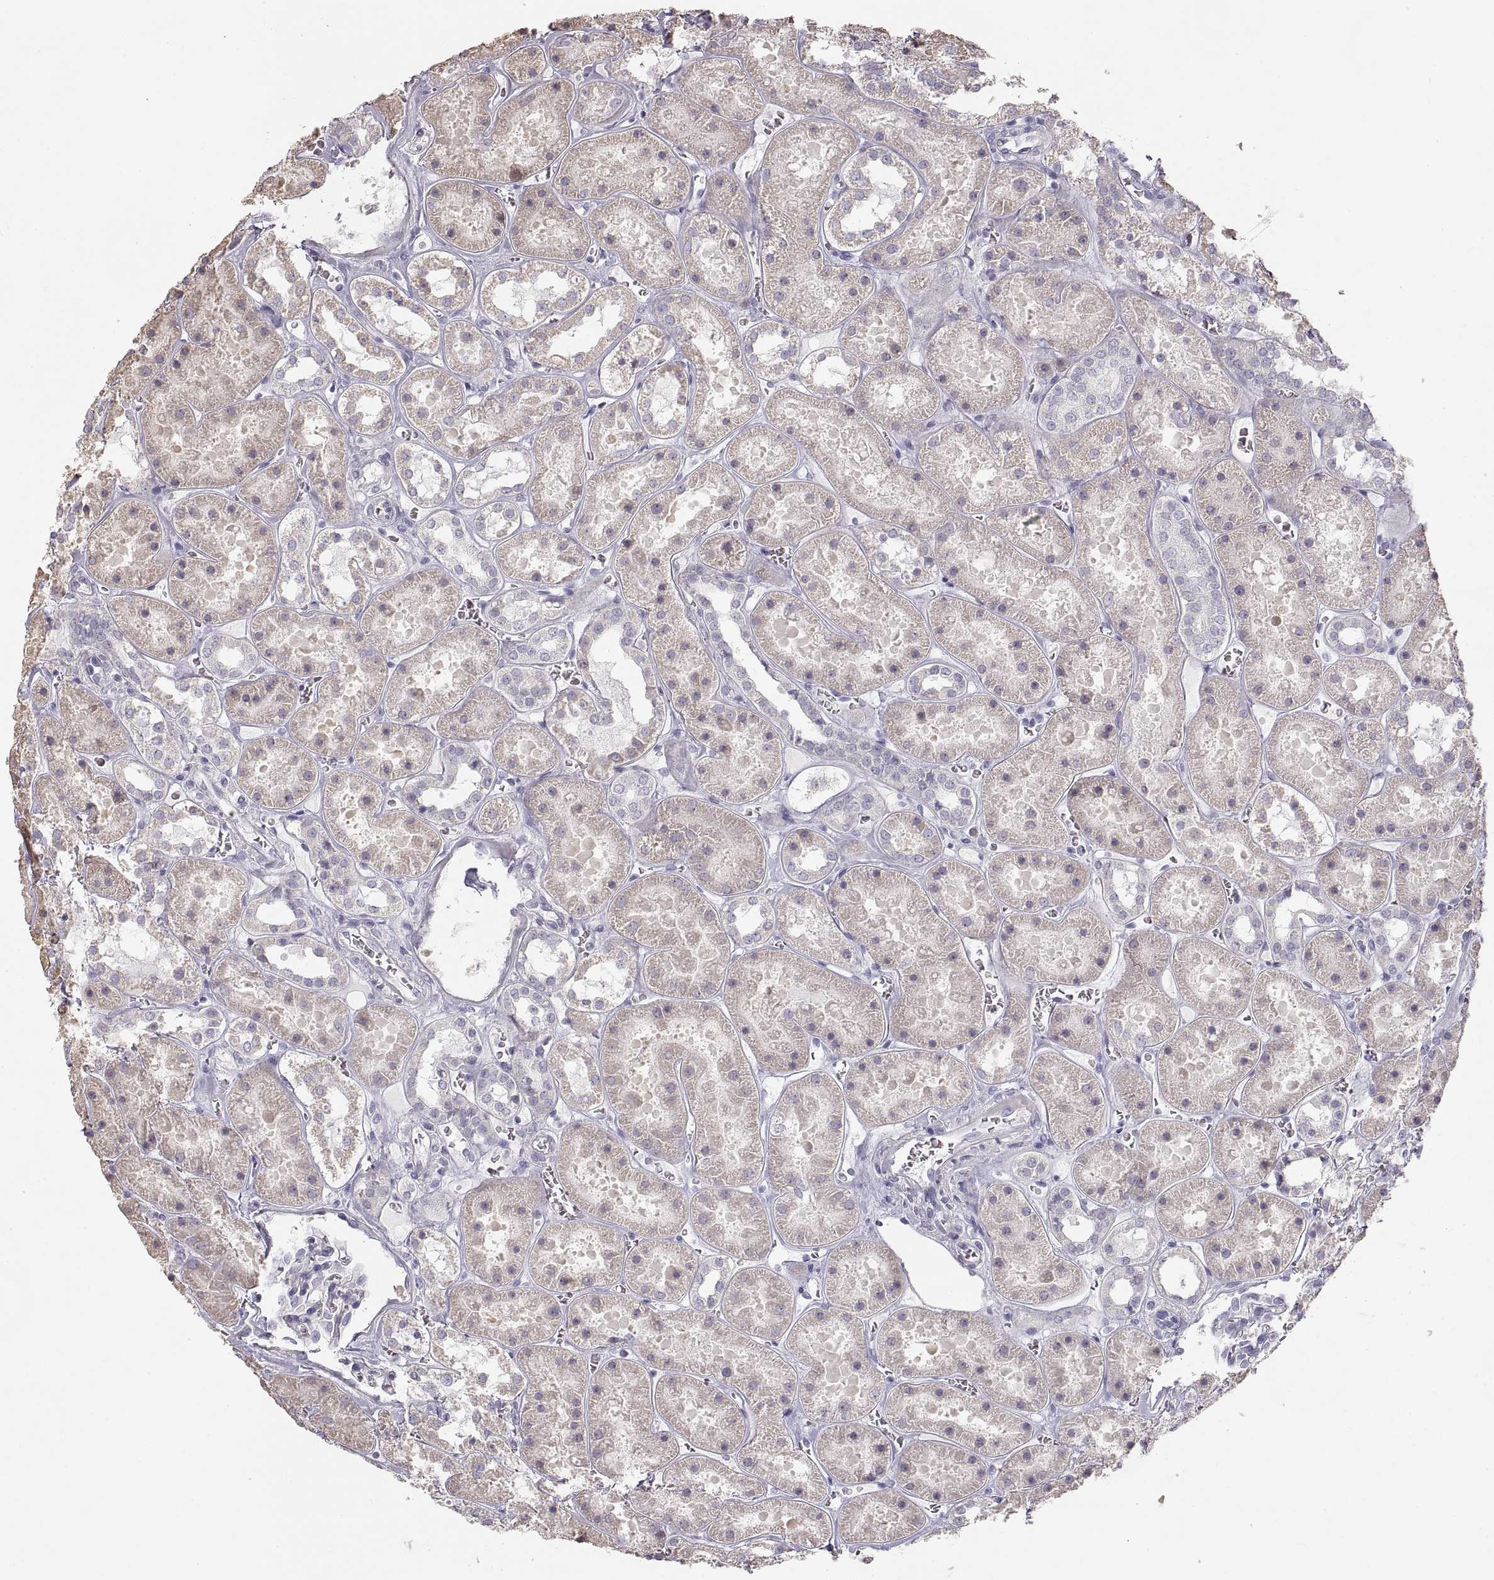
{"staining": {"intensity": "negative", "quantity": "none", "location": "none"}, "tissue": "kidney", "cell_type": "Cells in glomeruli", "image_type": "normal", "snomed": [{"axis": "morphology", "description": "Normal tissue, NOS"}, {"axis": "topography", "description": "Kidney"}], "caption": "The micrograph shows no significant expression in cells in glomeruli of kidney. (Stains: DAB immunohistochemistry with hematoxylin counter stain, Microscopy: brightfield microscopy at high magnification).", "gene": "ZP3", "patient": {"sex": "female", "age": 41}}